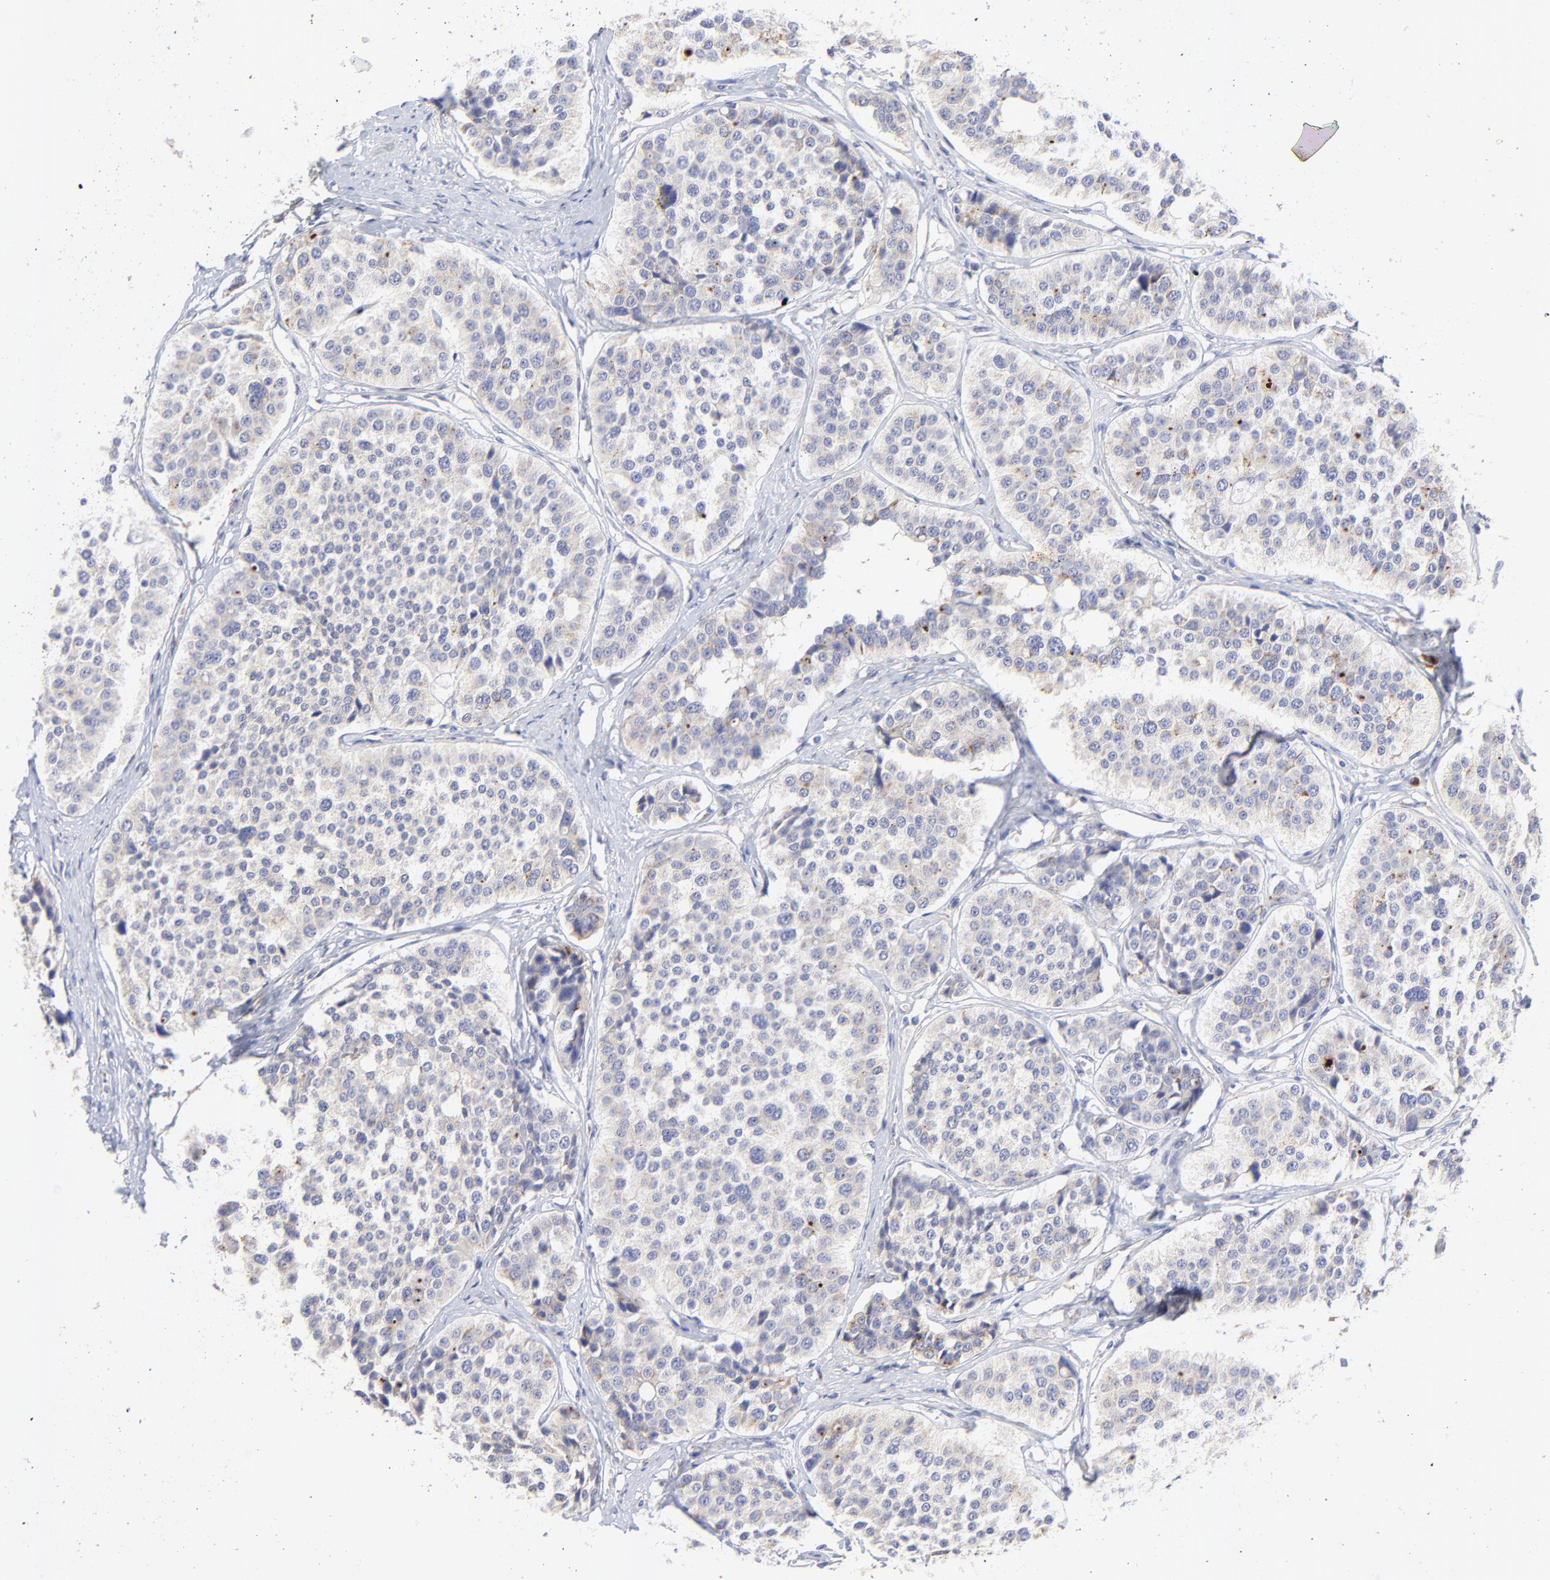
{"staining": {"intensity": "weak", "quantity": ">75%", "location": "cytoplasmic/membranous"}, "tissue": "carcinoid", "cell_type": "Tumor cells", "image_type": "cancer", "snomed": [{"axis": "morphology", "description": "Carcinoid, malignant, NOS"}, {"axis": "topography", "description": "Small intestine"}], "caption": "This is a histology image of IHC staining of malignant carcinoid, which shows weak positivity in the cytoplasmic/membranous of tumor cells.", "gene": "LHFPL1", "patient": {"sex": "male", "age": 60}}